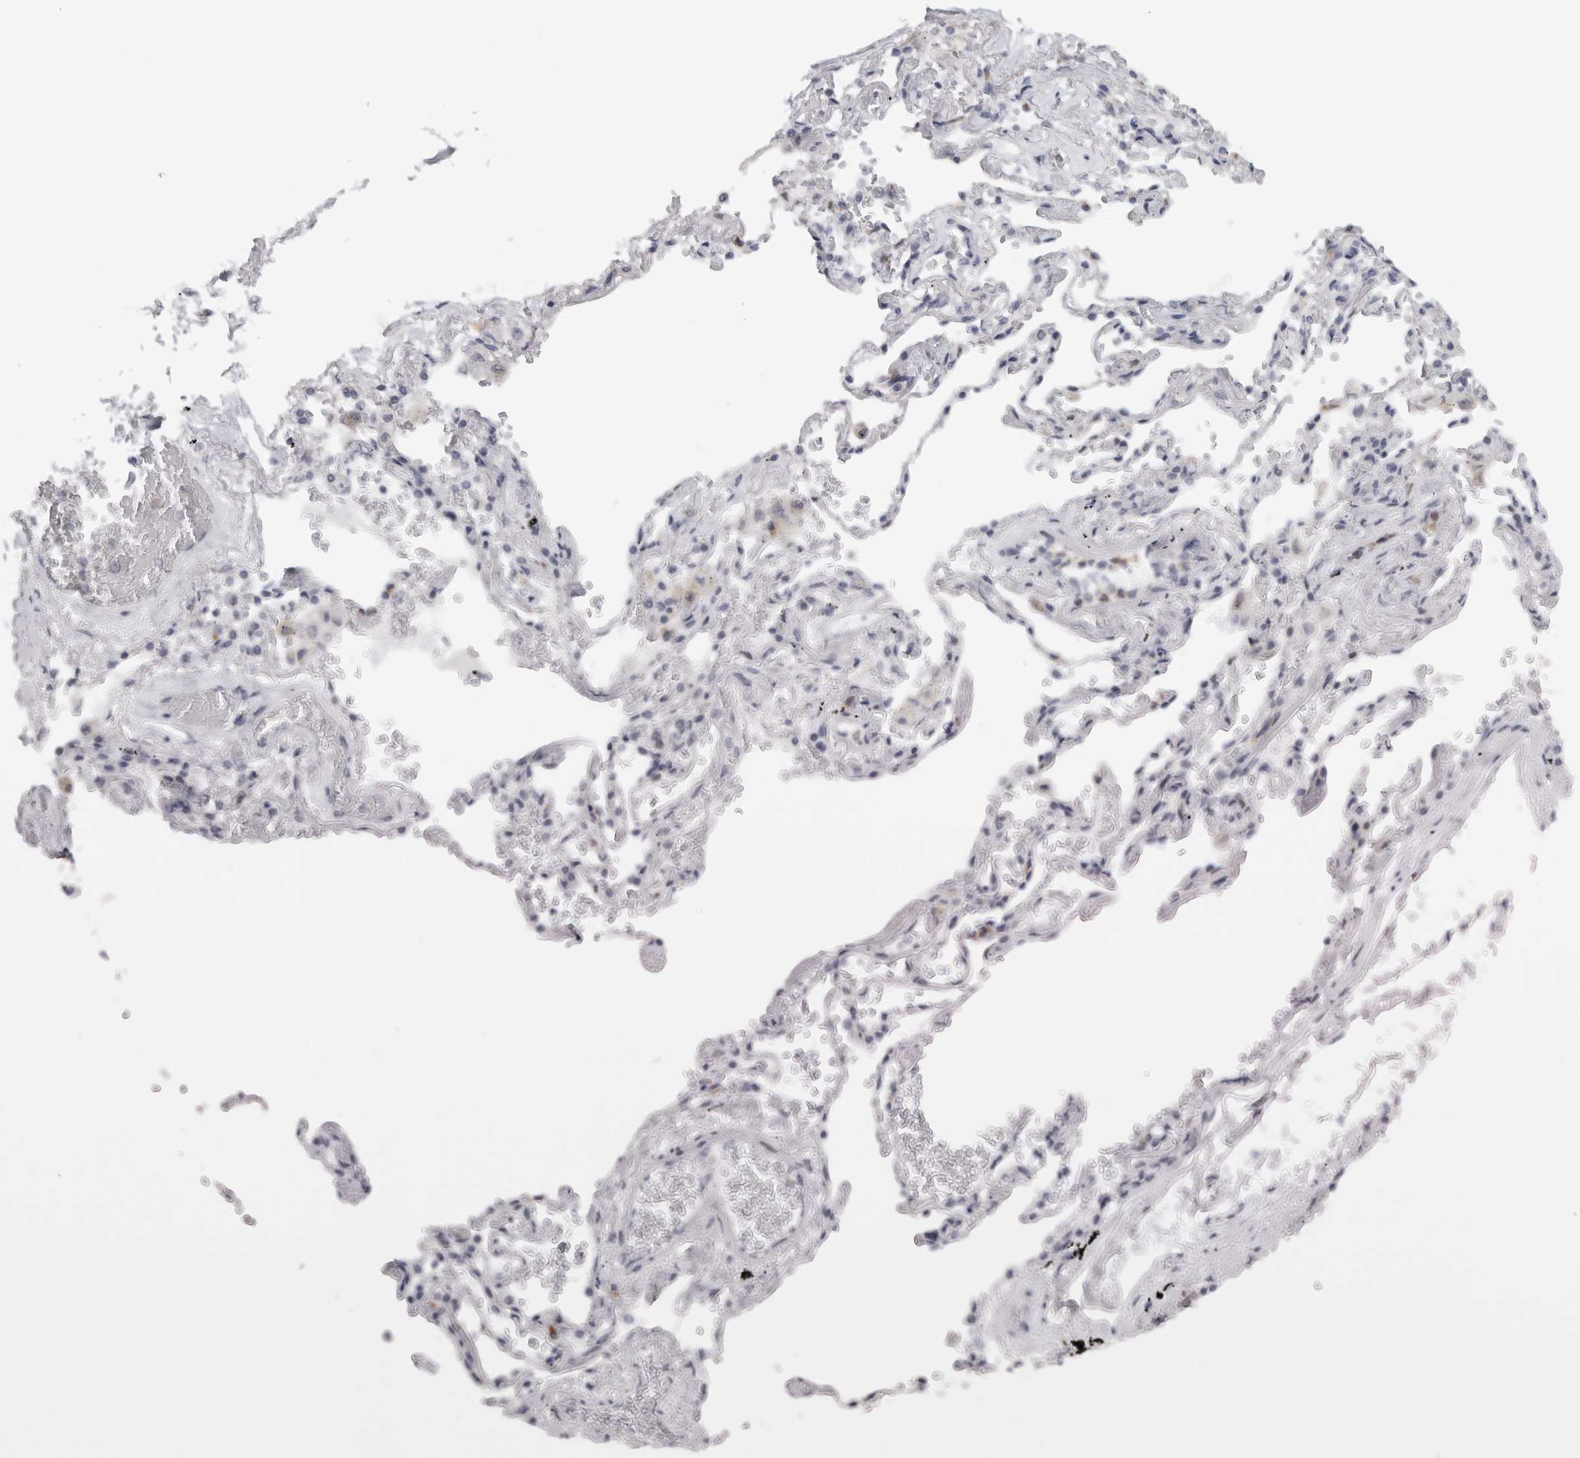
{"staining": {"intensity": "moderate", "quantity": ">75%", "location": "cytoplasmic/membranous"}, "tissue": "adipose tissue", "cell_type": "Adipocytes", "image_type": "normal", "snomed": [{"axis": "morphology", "description": "Normal tissue, NOS"}, {"axis": "topography", "description": "Cartilage tissue"}, {"axis": "topography", "description": "Lung"}], "caption": "Protein expression analysis of unremarkable human adipose tissue reveals moderate cytoplasmic/membranous positivity in about >75% of adipocytes.", "gene": "PTPRN2", "patient": {"sex": "female", "age": 77}}